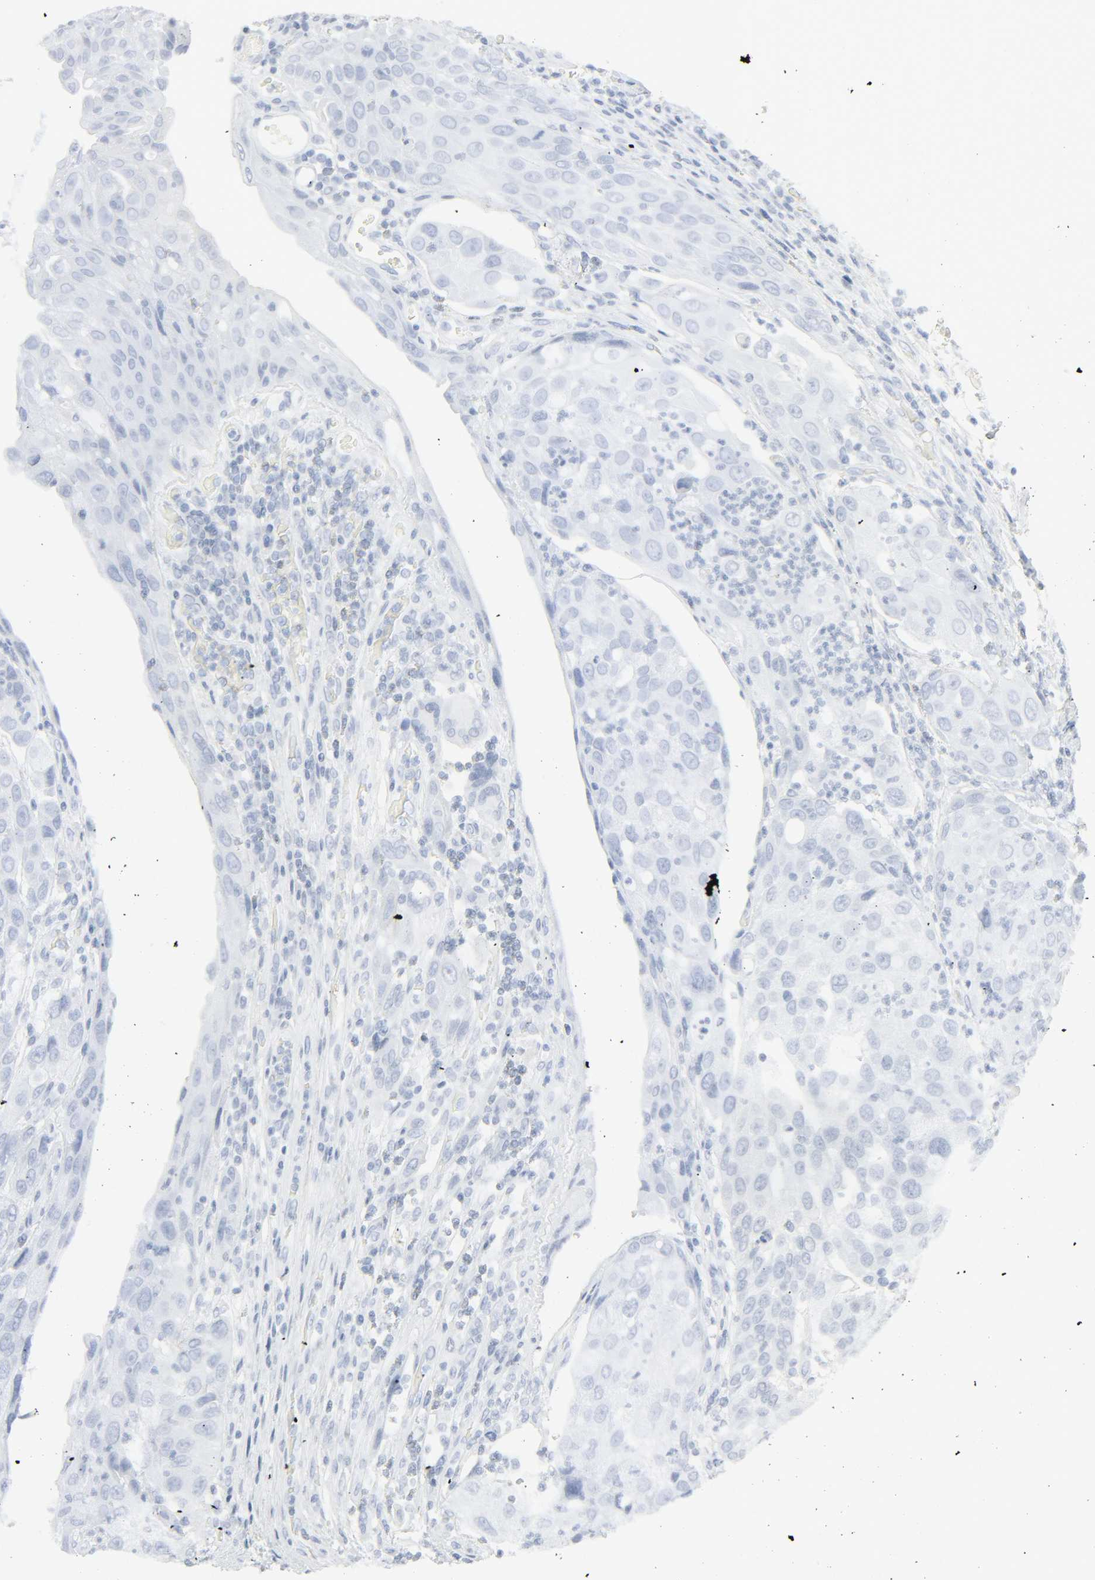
{"staining": {"intensity": "negative", "quantity": "none", "location": "none"}, "tissue": "urothelial cancer", "cell_type": "Tumor cells", "image_type": "cancer", "snomed": [{"axis": "morphology", "description": "Urothelial carcinoma, High grade"}, {"axis": "topography", "description": "Urinary bladder"}], "caption": "This is an immunohistochemistry (IHC) micrograph of human urothelial carcinoma (high-grade). There is no positivity in tumor cells.", "gene": "ZBTB16", "patient": {"sex": "male", "age": 50}}